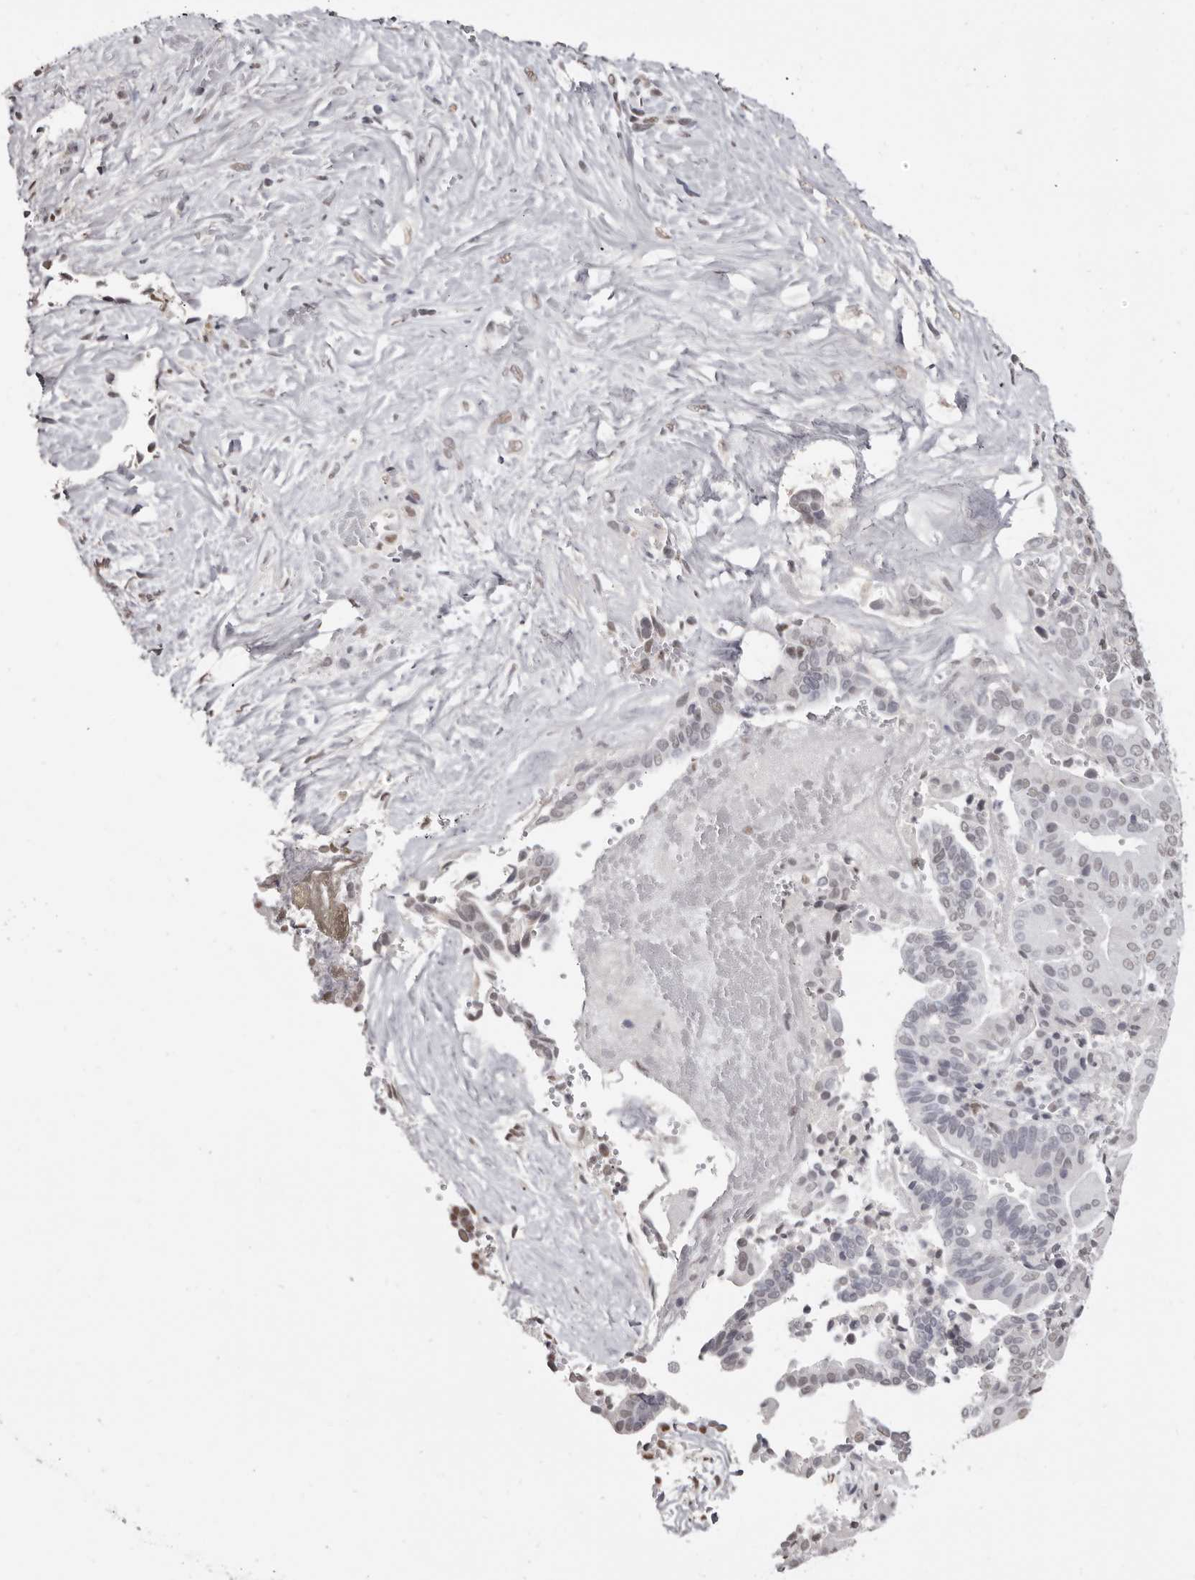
{"staining": {"intensity": "negative", "quantity": "none", "location": "none"}, "tissue": "liver cancer", "cell_type": "Tumor cells", "image_type": "cancer", "snomed": [{"axis": "morphology", "description": "Cholangiocarcinoma"}, {"axis": "topography", "description": "Liver"}], "caption": "The immunohistochemistry photomicrograph has no significant positivity in tumor cells of cholangiocarcinoma (liver) tissue.", "gene": "SCAF4", "patient": {"sex": "female", "age": 75}}